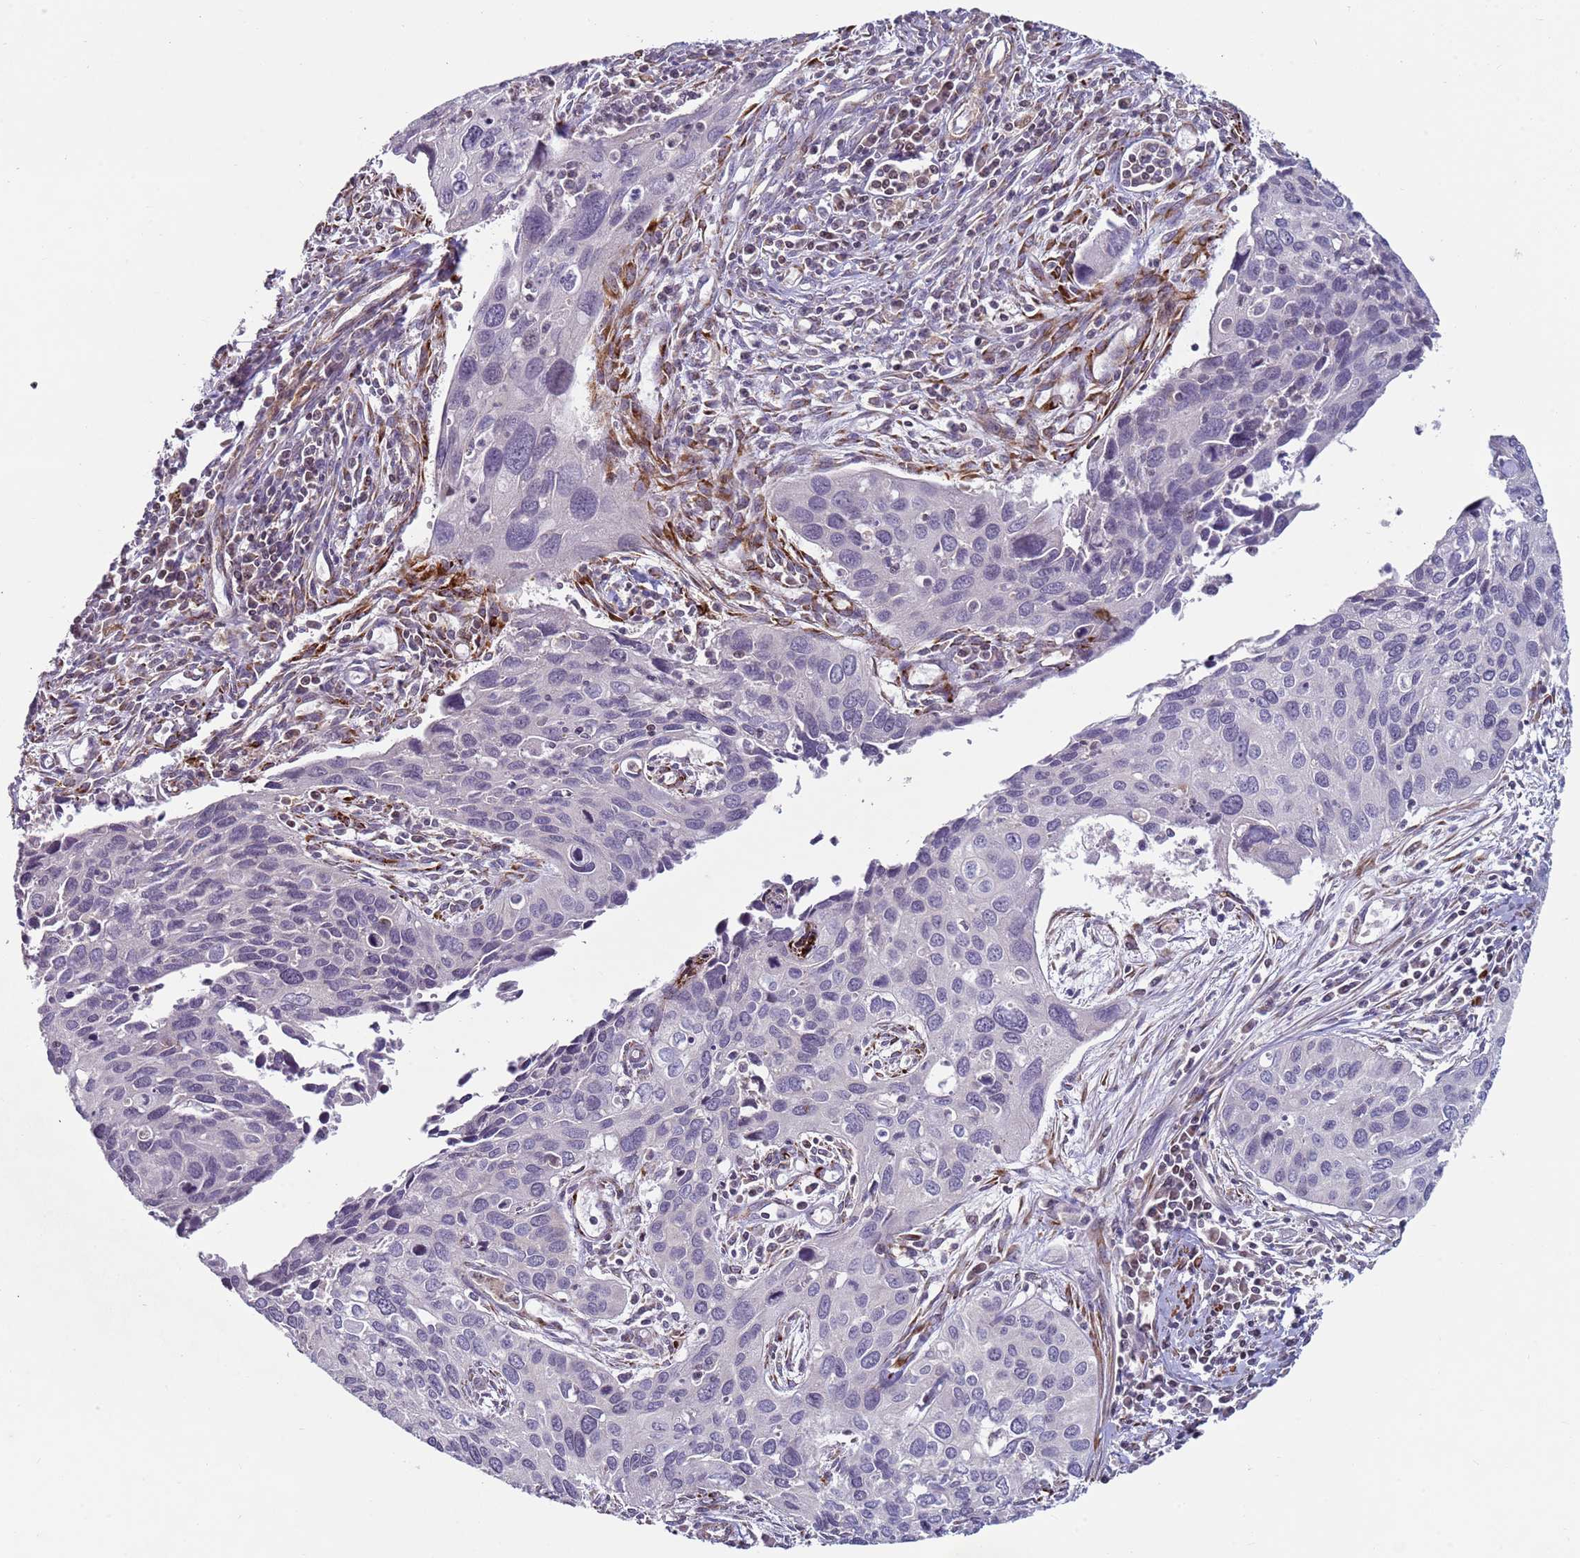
{"staining": {"intensity": "negative", "quantity": "none", "location": "none"}, "tissue": "cervical cancer", "cell_type": "Tumor cells", "image_type": "cancer", "snomed": [{"axis": "morphology", "description": "Squamous cell carcinoma, NOS"}, {"axis": "topography", "description": "Cervix"}], "caption": "This is an immunohistochemistry (IHC) micrograph of cervical cancer (squamous cell carcinoma). There is no positivity in tumor cells.", "gene": "SNAPC4", "patient": {"sex": "female", "age": 55}}